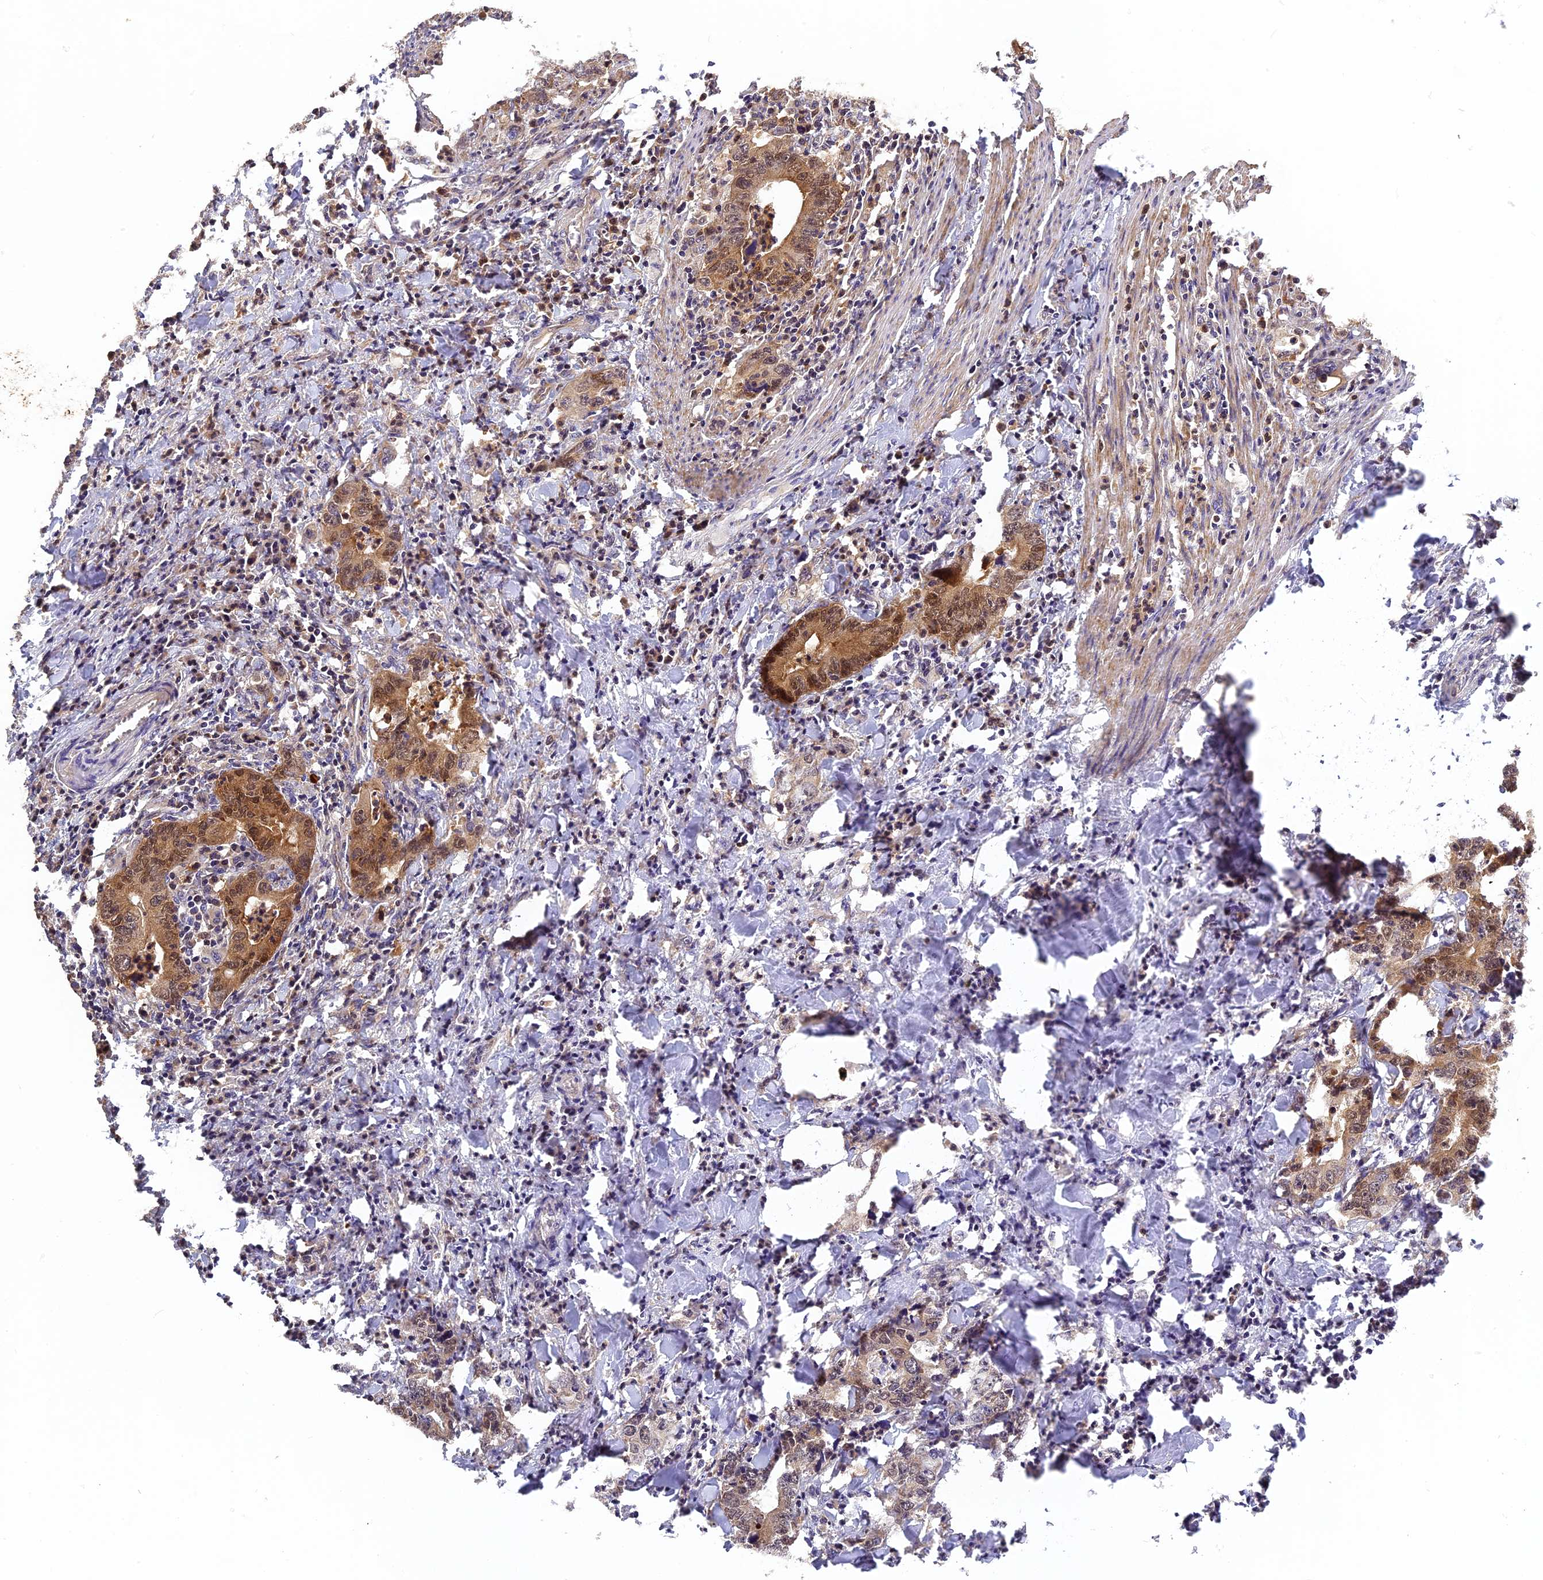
{"staining": {"intensity": "moderate", "quantity": ">75%", "location": "cytoplasmic/membranous,nuclear"}, "tissue": "colorectal cancer", "cell_type": "Tumor cells", "image_type": "cancer", "snomed": [{"axis": "morphology", "description": "Adenocarcinoma, NOS"}, {"axis": "topography", "description": "Colon"}], "caption": "A histopathology image of human colorectal cancer (adenocarcinoma) stained for a protein reveals moderate cytoplasmic/membranous and nuclear brown staining in tumor cells.", "gene": "RPIA", "patient": {"sex": "female", "age": 75}}